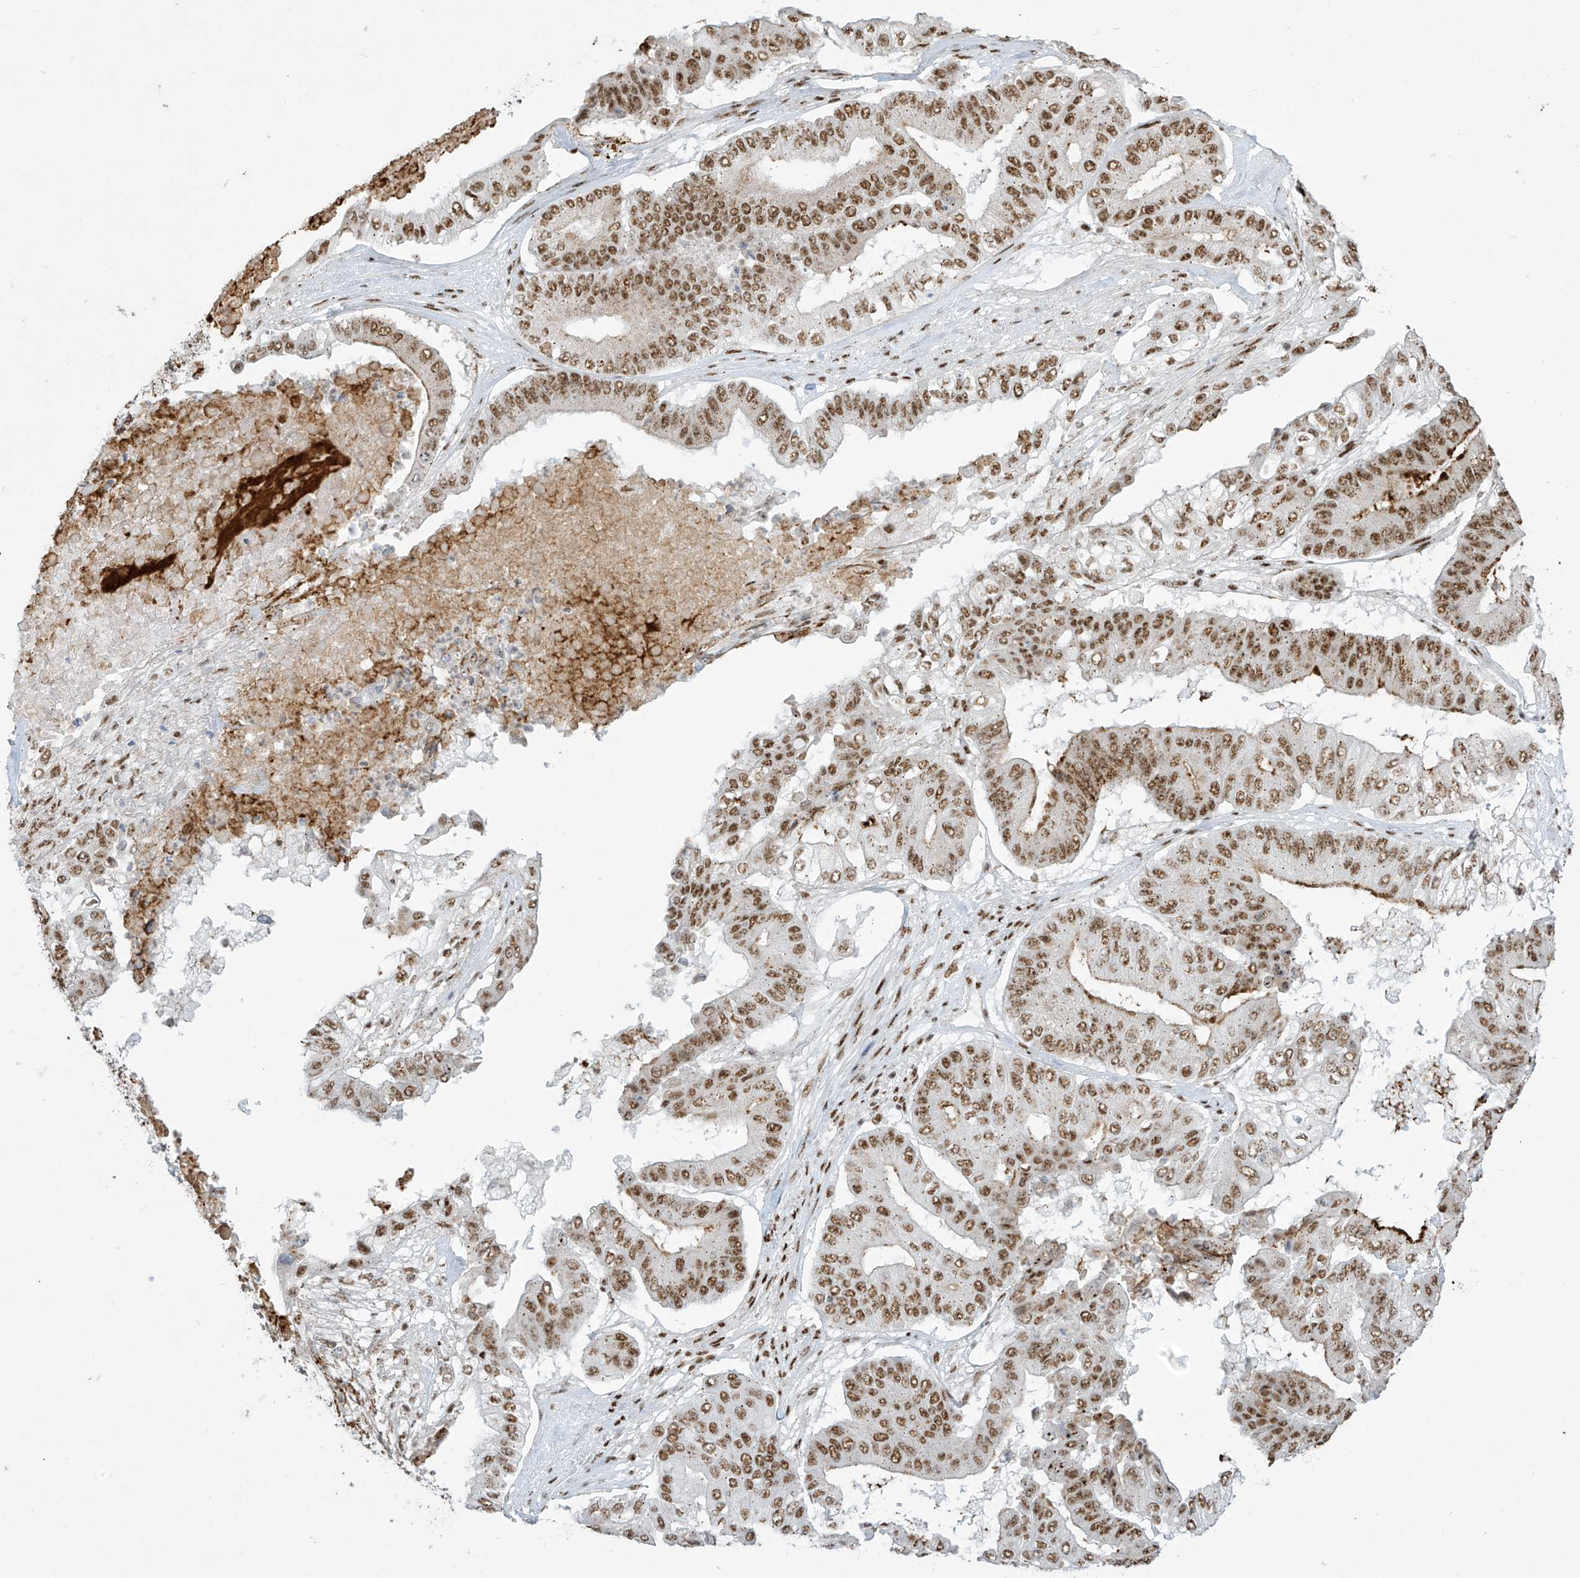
{"staining": {"intensity": "moderate", "quantity": ">75%", "location": "nuclear"}, "tissue": "pancreatic cancer", "cell_type": "Tumor cells", "image_type": "cancer", "snomed": [{"axis": "morphology", "description": "Adenocarcinoma, NOS"}, {"axis": "topography", "description": "Pancreas"}], "caption": "The image exhibits a brown stain indicating the presence of a protein in the nuclear of tumor cells in pancreatic adenocarcinoma.", "gene": "MS4A6A", "patient": {"sex": "female", "age": 77}}